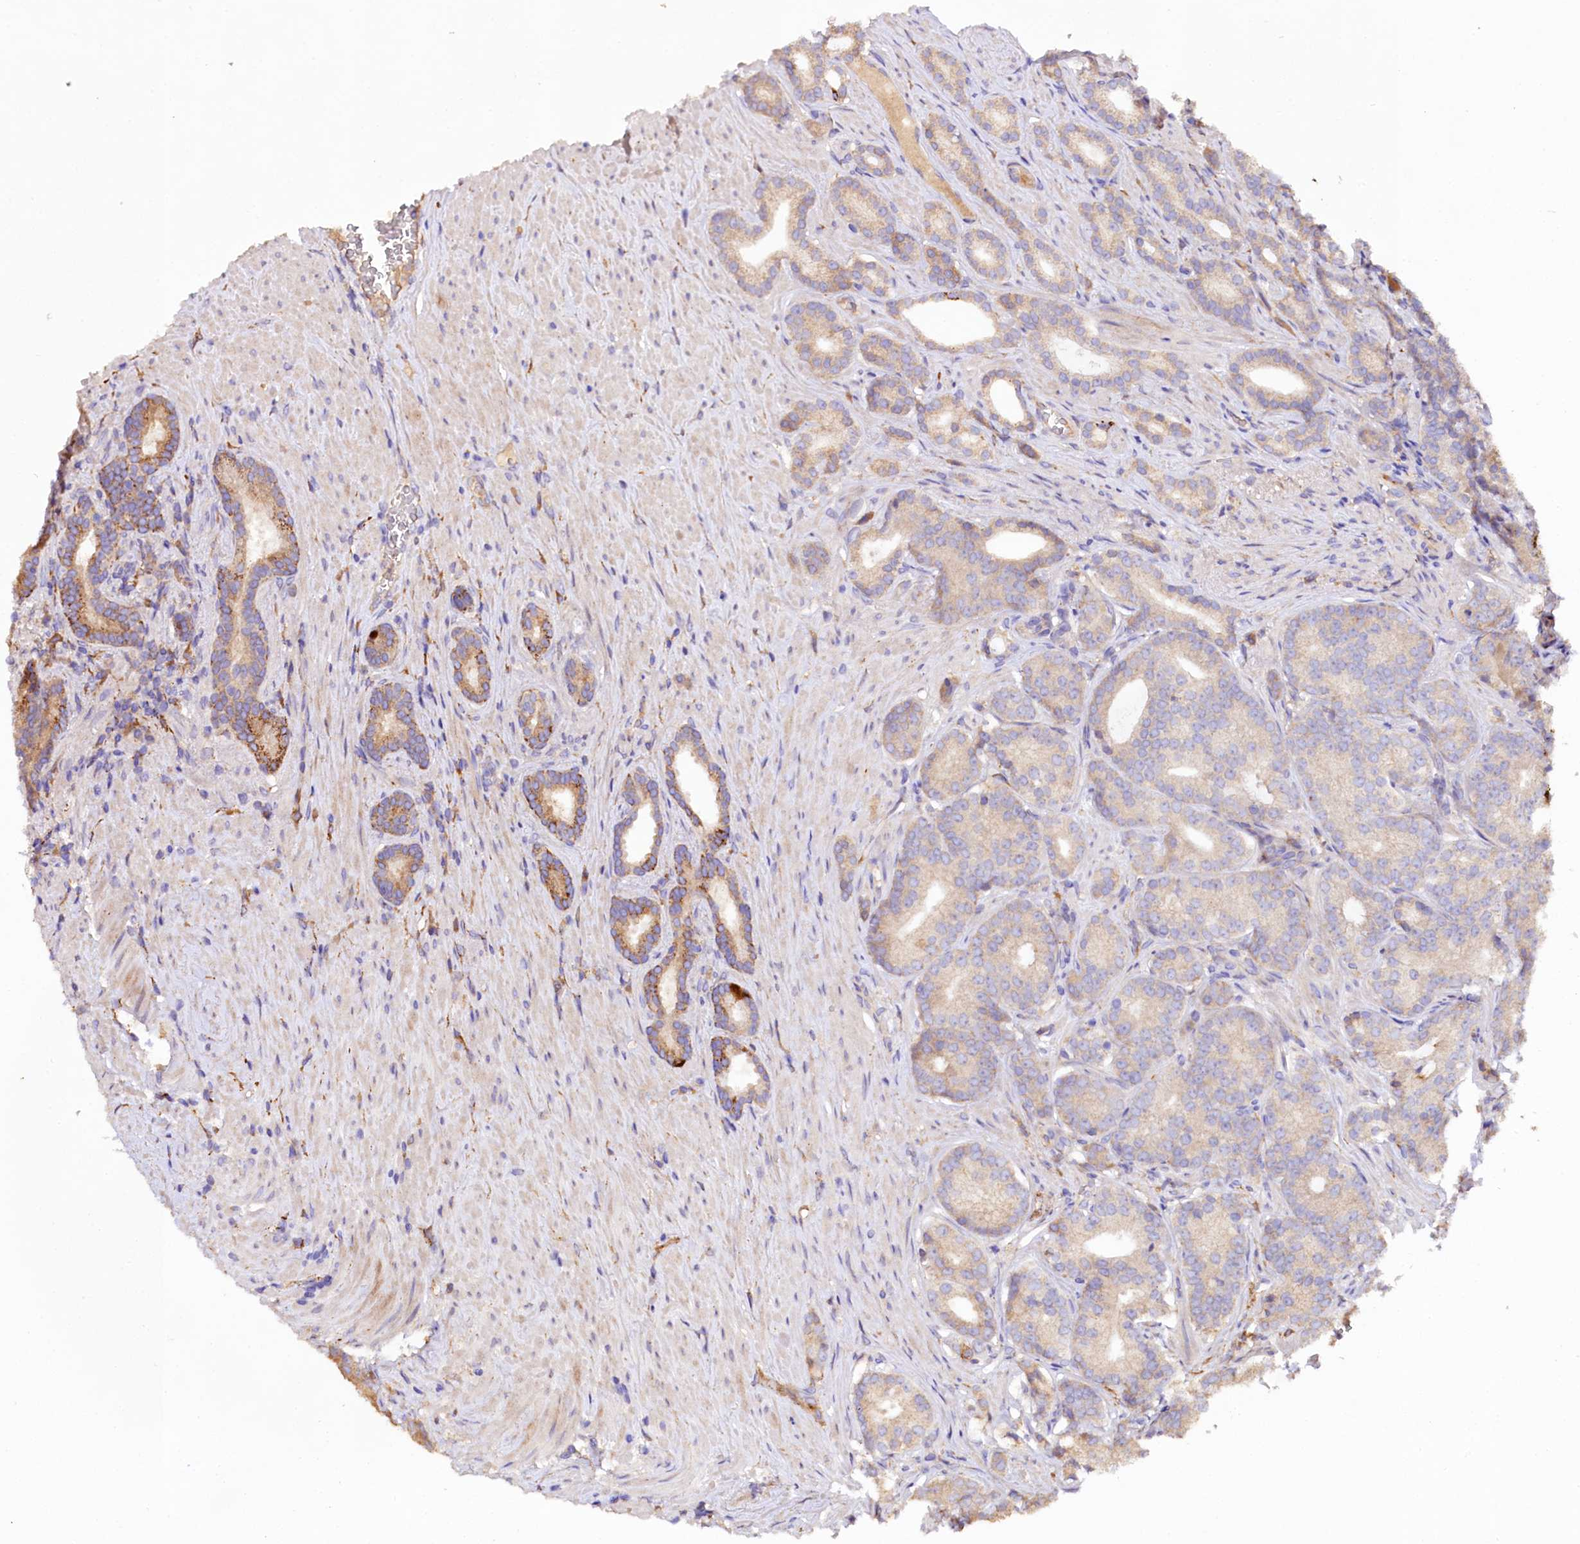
{"staining": {"intensity": "moderate", "quantity": "<25%", "location": "cytoplasmic/membranous"}, "tissue": "prostate cancer", "cell_type": "Tumor cells", "image_type": "cancer", "snomed": [{"axis": "morphology", "description": "Adenocarcinoma, Low grade"}, {"axis": "topography", "description": "Prostate"}], "caption": "Human prostate cancer (adenocarcinoma (low-grade)) stained with a protein marker displays moderate staining in tumor cells.", "gene": "DMXL2", "patient": {"sex": "male", "age": 71}}